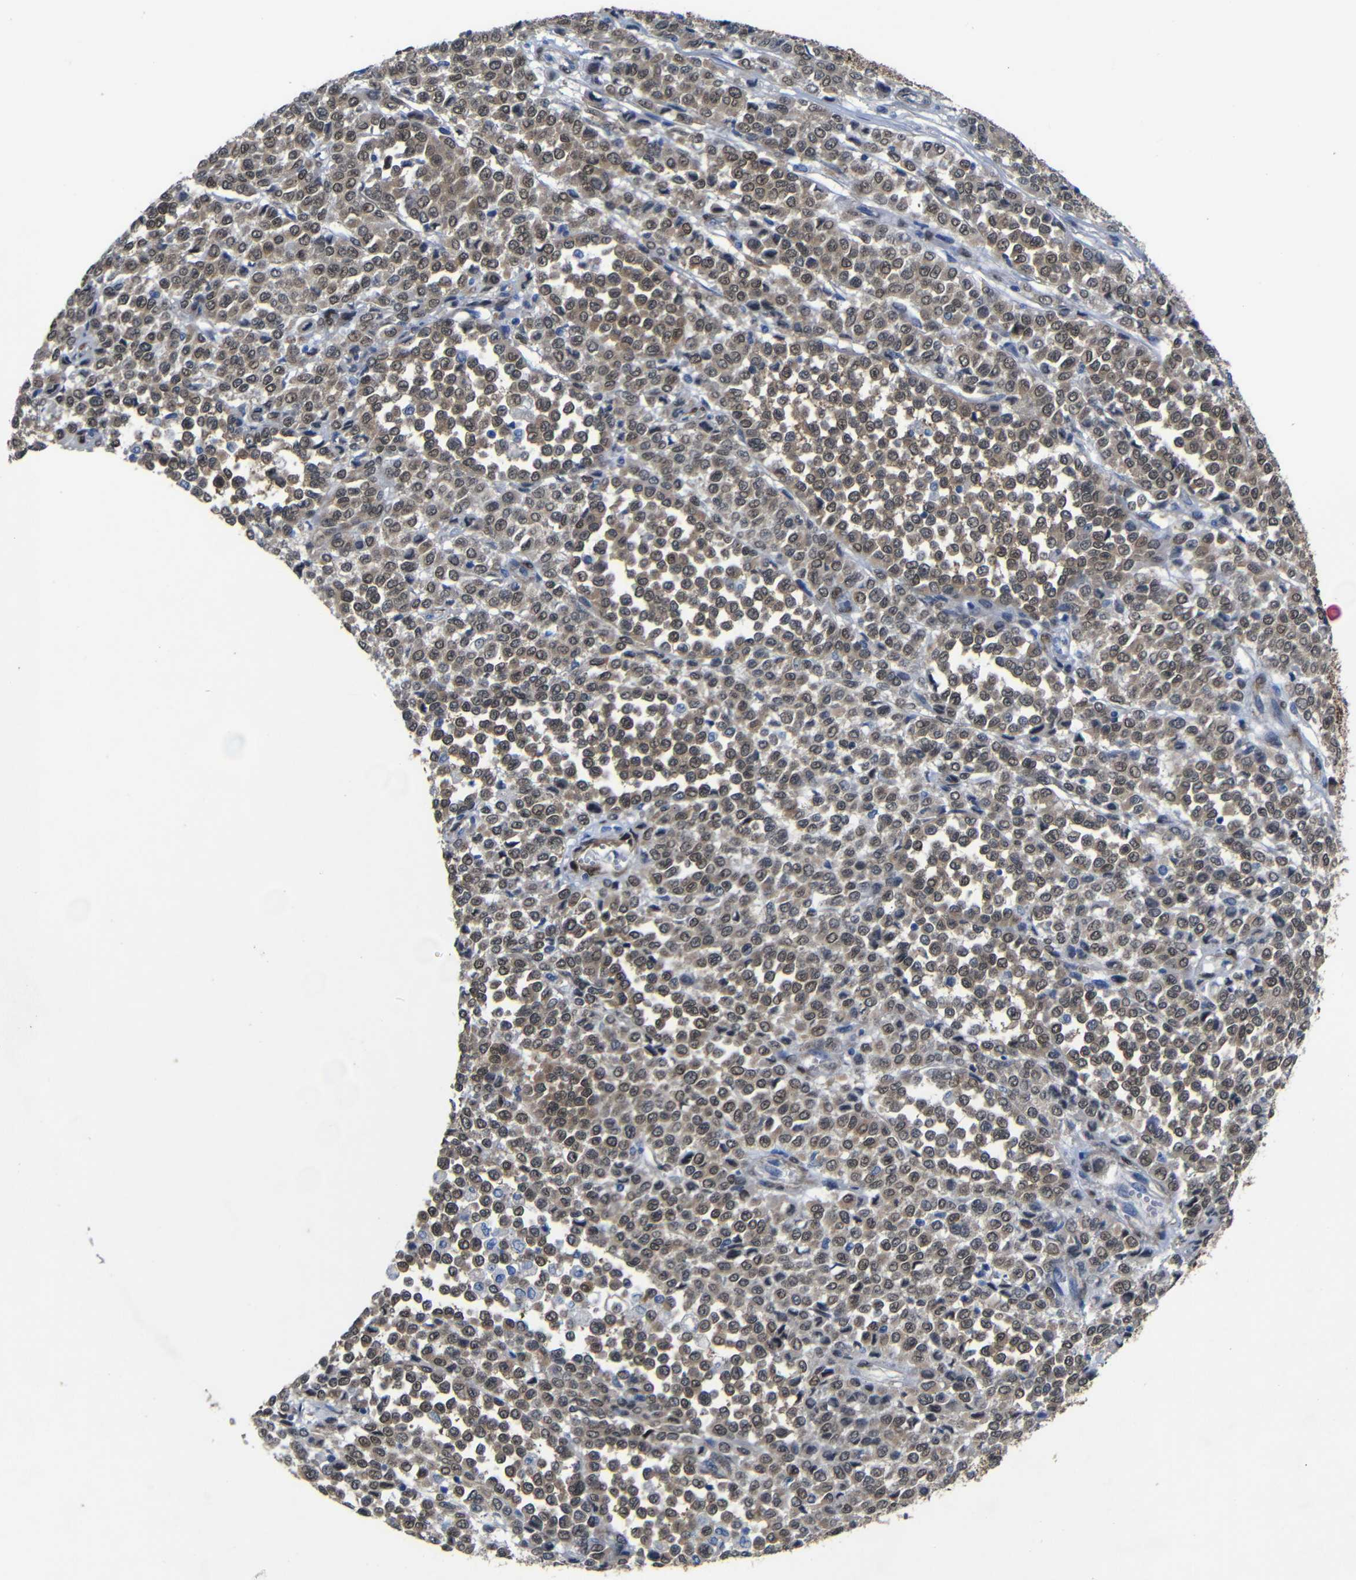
{"staining": {"intensity": "weak", "quantity": ">75%", "location": "cytoplasmic/membranous,nuclear"}, "tissue": "melanoma", "cell_type": "Tumor cells", "image_type": "cancer", "snomed": [{"axis": "morphology", "description": "Malignant melanoma, Metastatic site"}, {"axis": "topography", "description": "Pancreas"}], "caption": "Protein staining demonstrates weak cytoplasmic/membranous and nuclear staining in about >75% of tumor cells in melanoma.", "gene": "YAP1", "patient": {"sex": "female", "age": 30}}